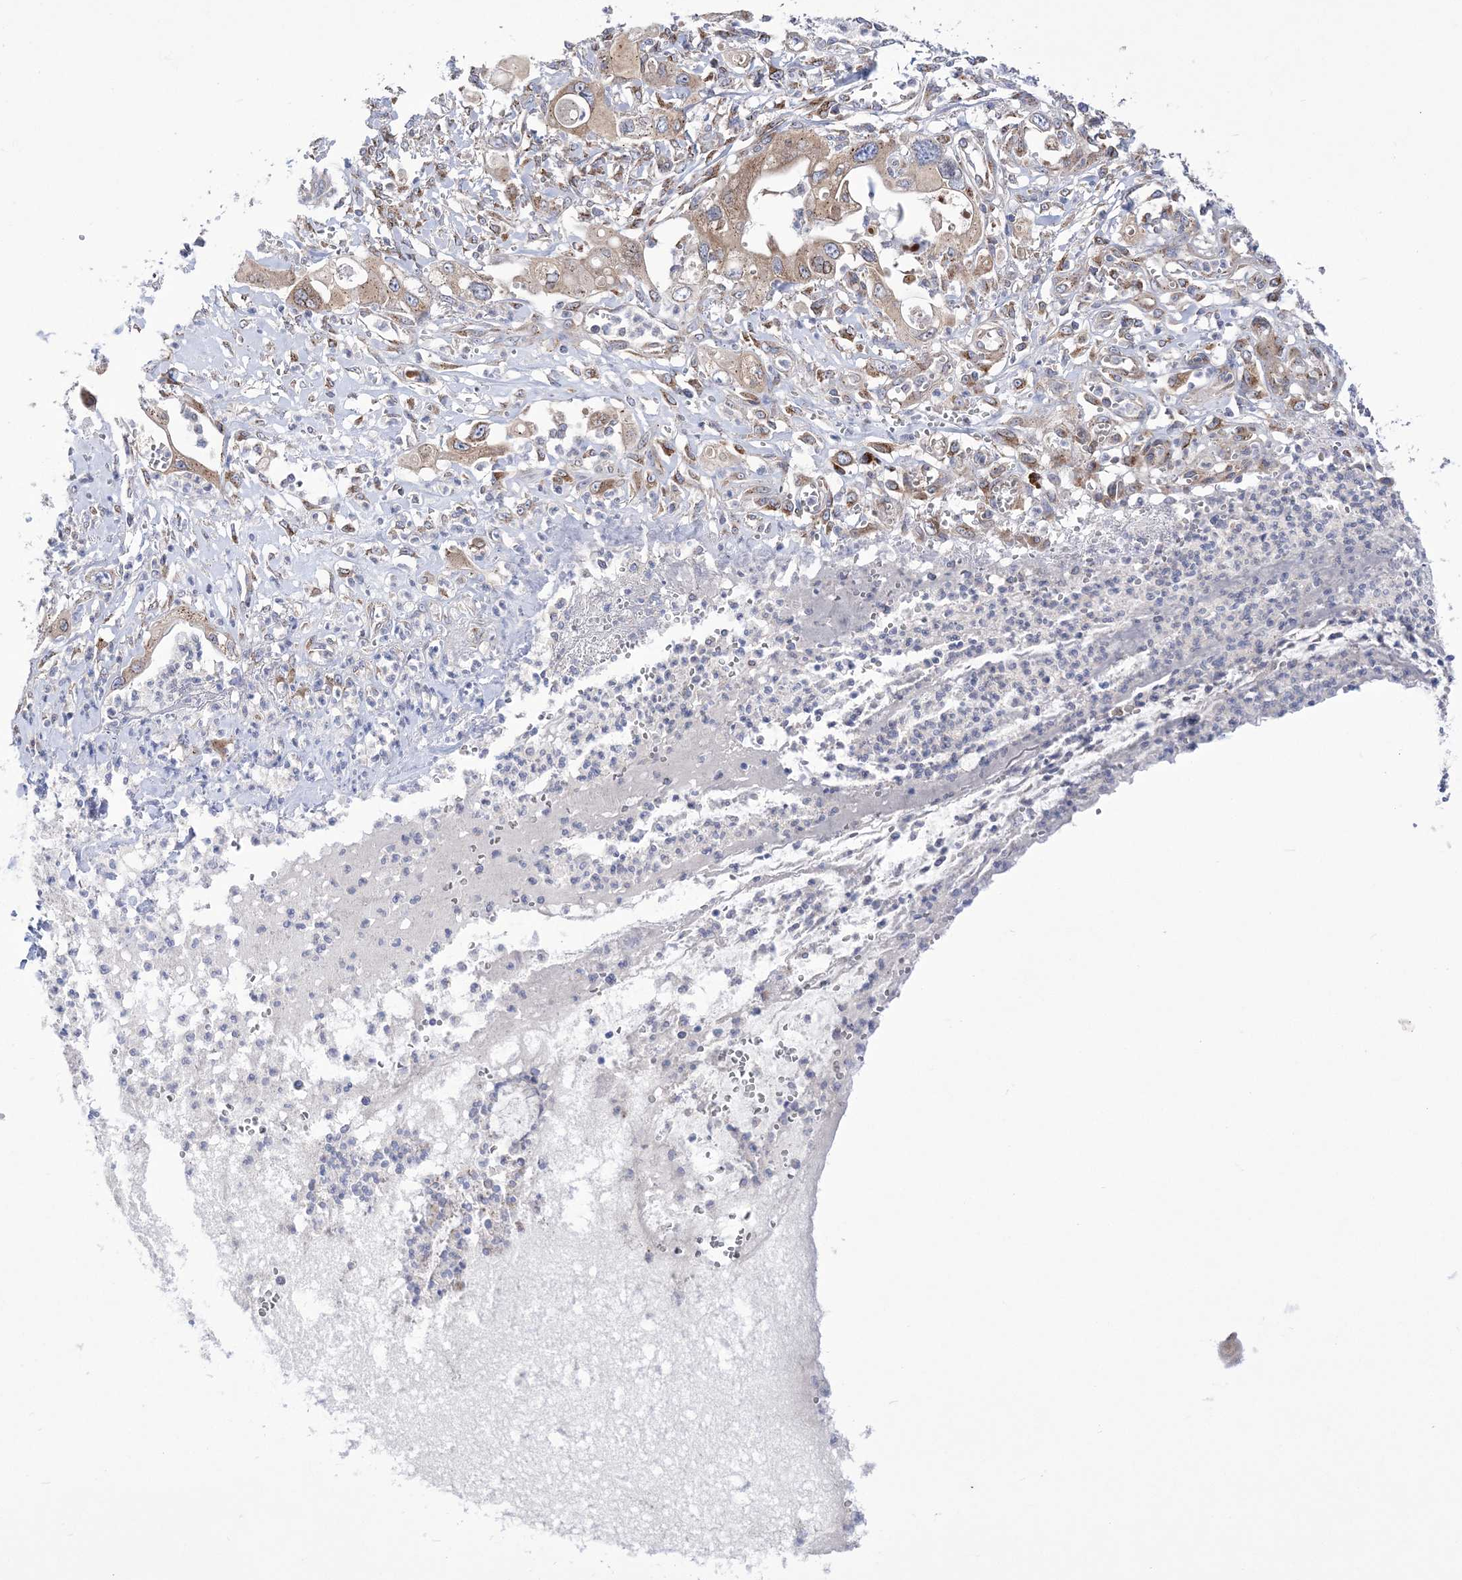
{"staining": {"intensity": "moderate", "quantity": ">75%", "location": "cytoplasmic/membranous"}, "tissue": "pancreatic cancer", "cell_type": "Tumor cells", "image_type": "cancer", "snomed": [{"axis": "morphology", "description": "Adenocarcinoma, NOS"}, {"axis": "topography", "description": "Pancreas"}], "caption": "IHC staining of pancreatic cancer, which shows medium levels of moderate cytoplasmic/membranous positivity in about >75% of tumor cells indicating moderate cytoplasmic/membranous protein positivity. The staining was performed using DAB (3,3'-diaminobenzidine) (brown) for protein detection and nuclei were counterstained in hematoxylin (blue).", "gene": "COPB2", "patient": {"sex": "male", "age": 68}}